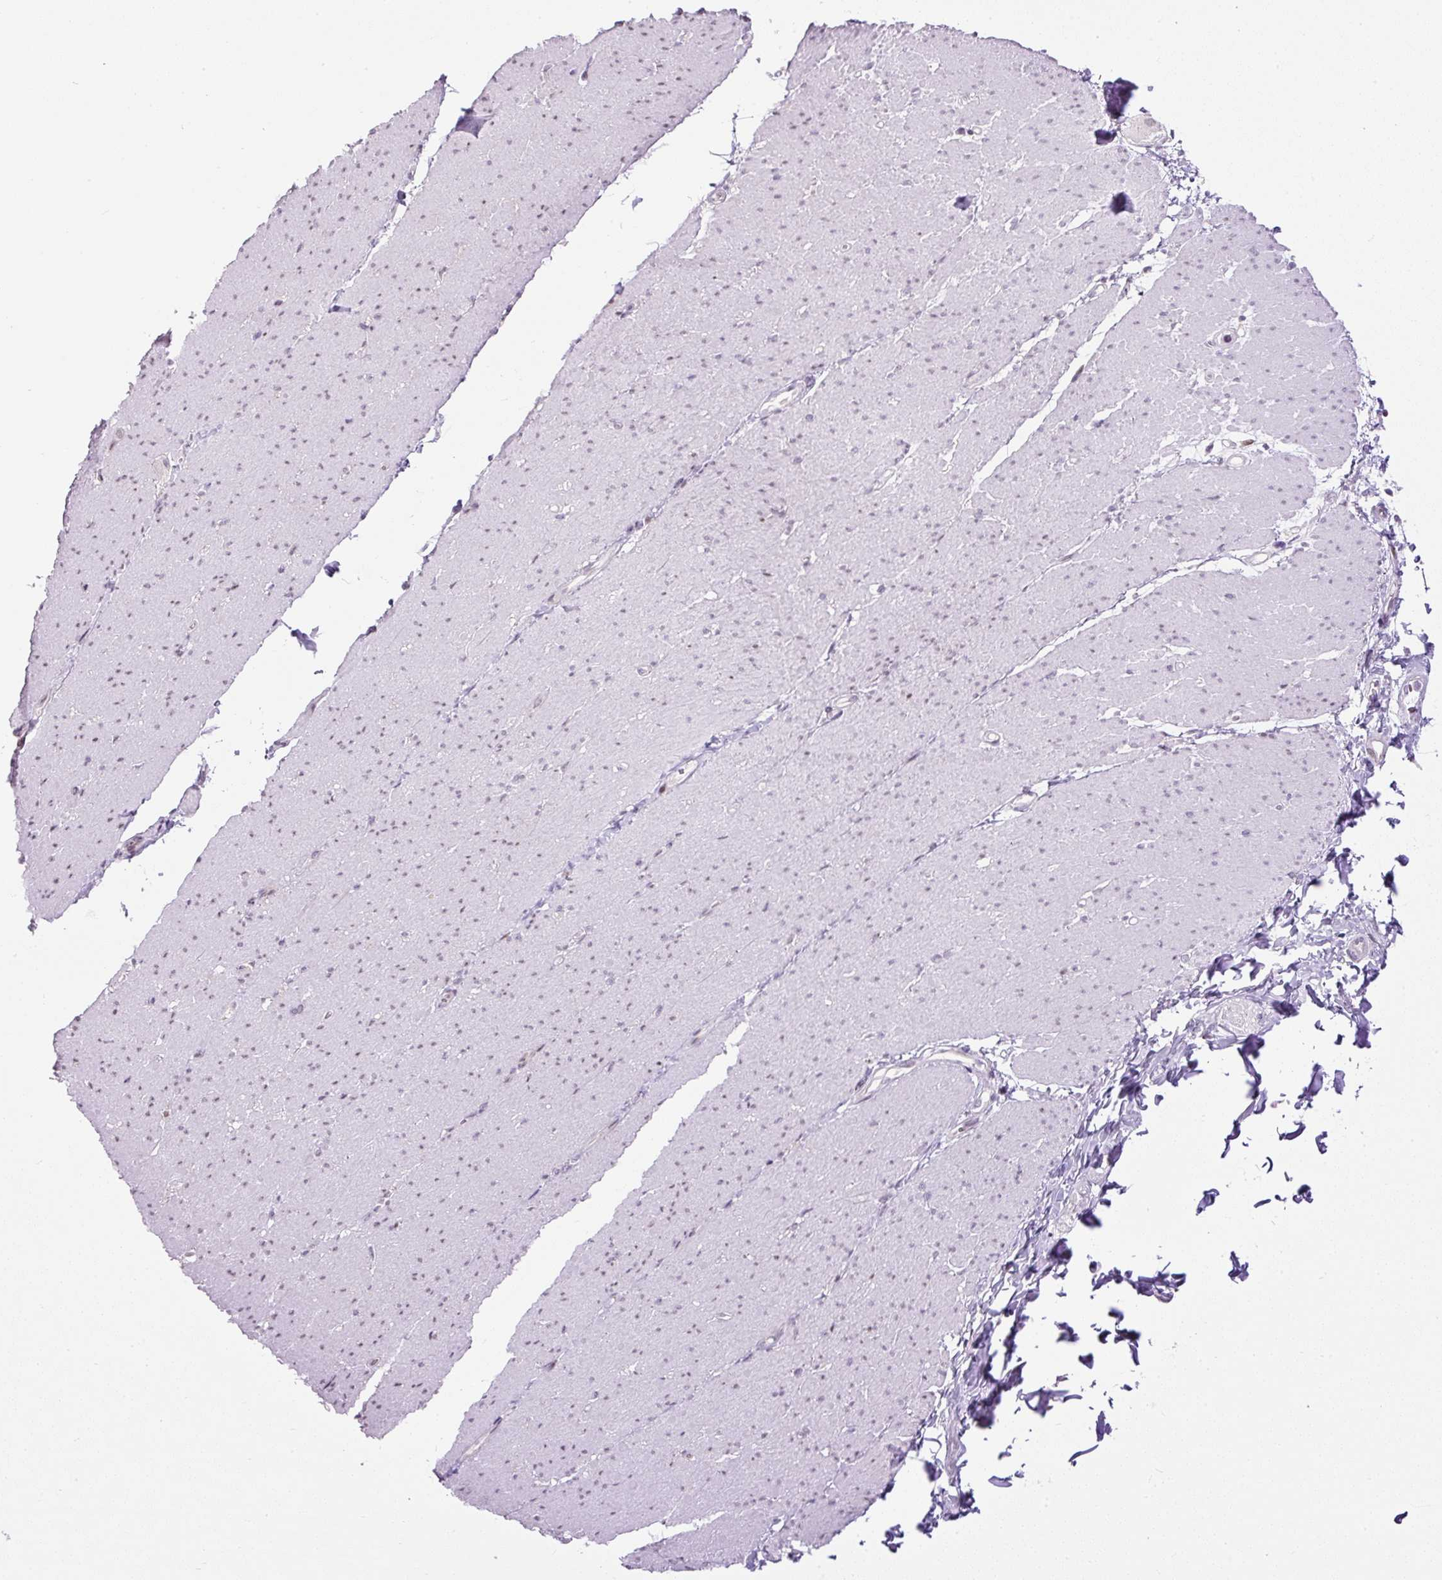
{"staining": {"intensity": "moderate", "quantity": "<25%", "location": "nuclear"}, "tissue": "smooth muscle", "cell_type": "Smooth muscle cells", "image_type": "normal", "snomed": [{"axis": "morphology", "description": "Normal tissue, NOS"}, {"axis": "topography", "description": "Smooth muscle"}, {"axis": "topography", "description": "Rectum"}], "caption": "An immunohistochemistry (IHC) histopathology image of benign tissue is shown. Protein staining in brown highlights moderate nuclear positivity in smooth muscle within smooth muscle cells. The staining was performed using DAB (3,3'-diaminobenzidine), with brown indicating positive protein expression. Nuclei are stained blue with hematoxylin.", "gene": "ARHGEF18", "patient": {"sex": "male", "age": 53}}